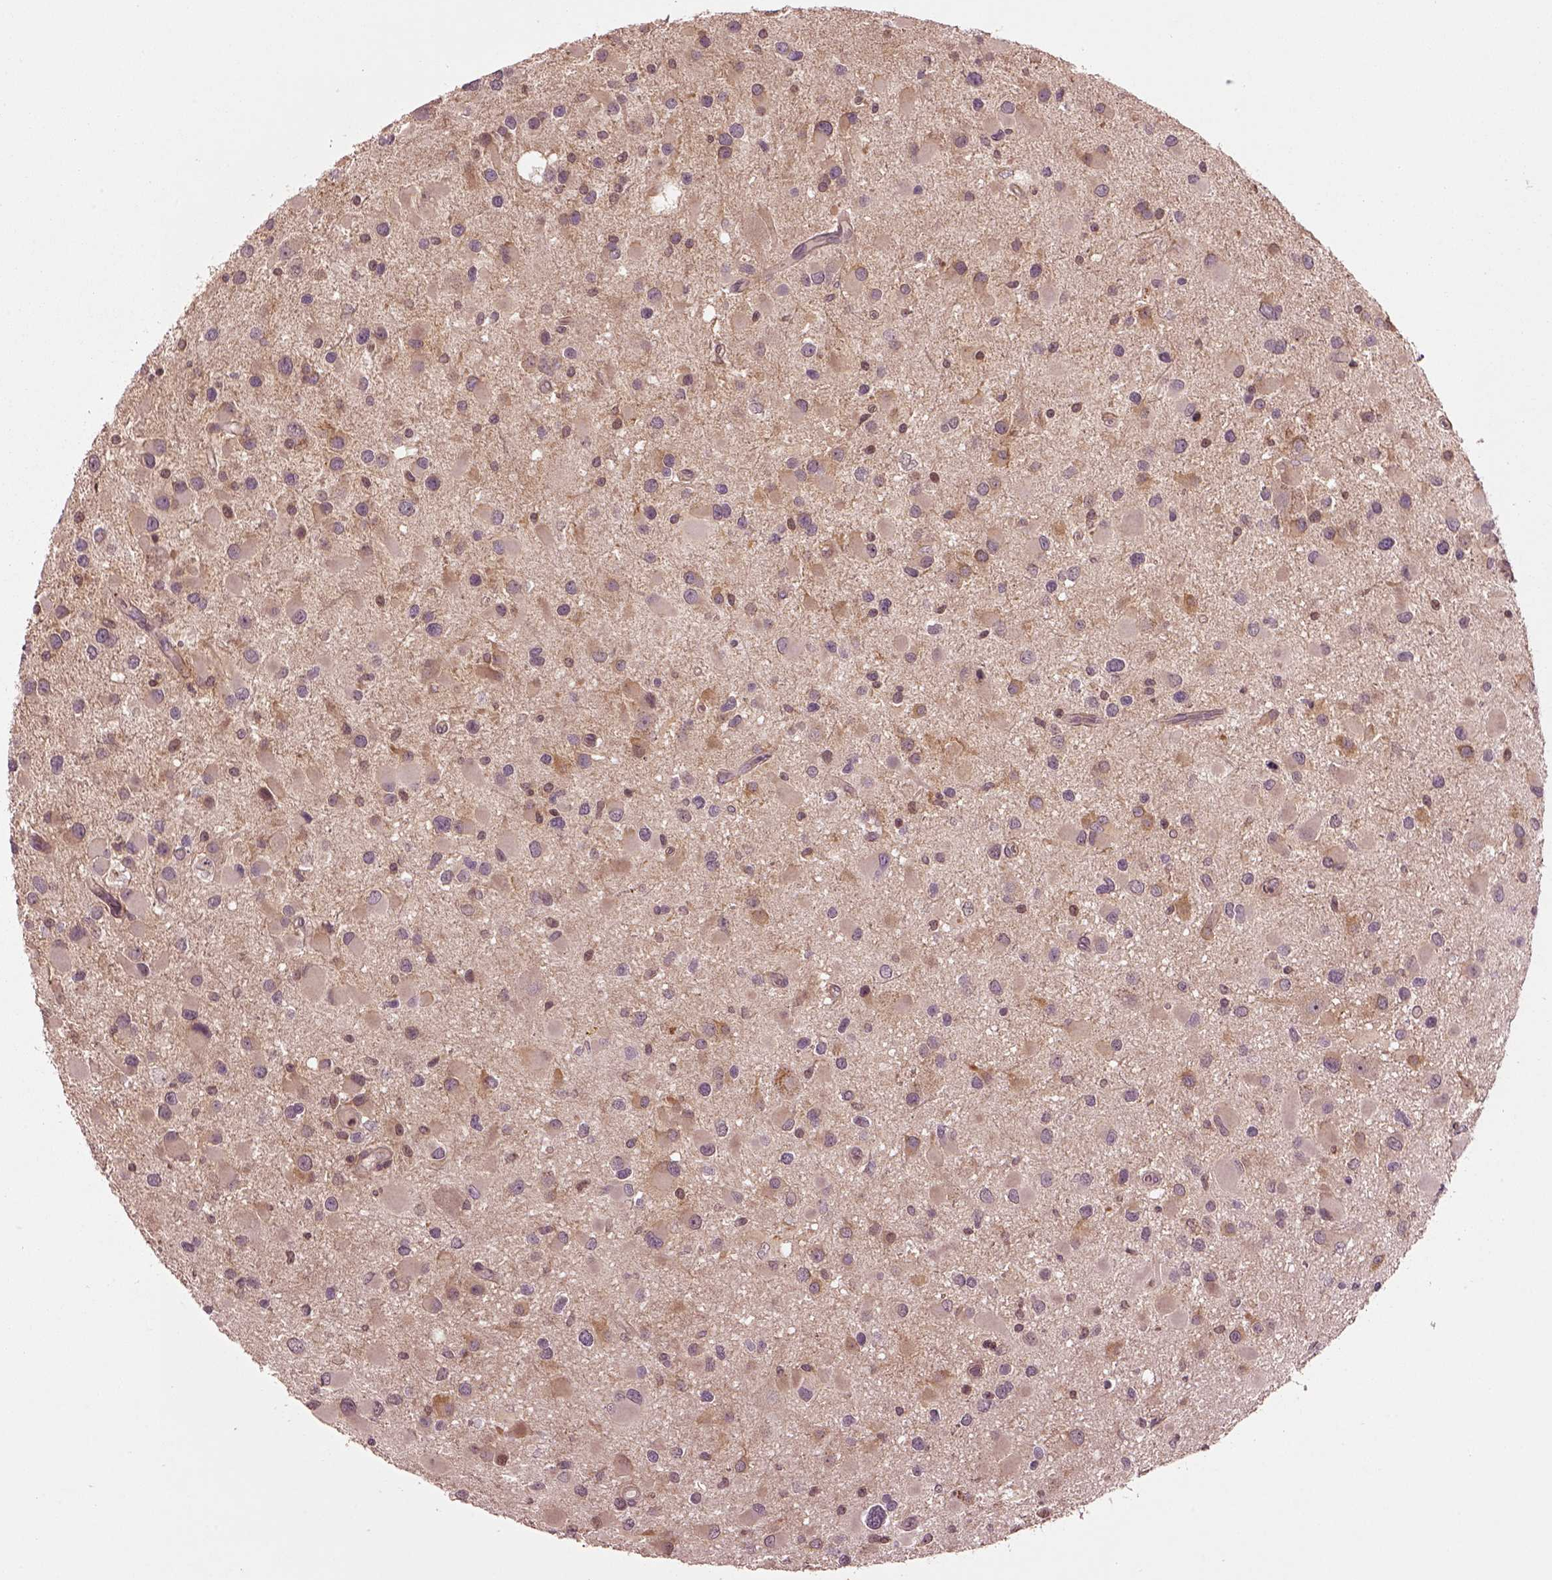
{"staining": {"intensity": "weak", "quantity": ">75%", "location": "cytoplasmic/membranous"}, "tissue": "glioma", "cell_type": "Tumor cells", "image_type": "cancer", "snomed": [{"axis": "morphology", "description": "Glioma, malignant, Low grade"}, {"axis": "topography", "description": "Brain"}], "caption": "The histopathology image exhibits immunohistochemical staining of glioma. There is weak cytoplasmic/membranous positivity is appreciated in approximately >75% of tumor cells.", "gene": "MTHFS", "patient": {"sex": "female", "age": 32}}